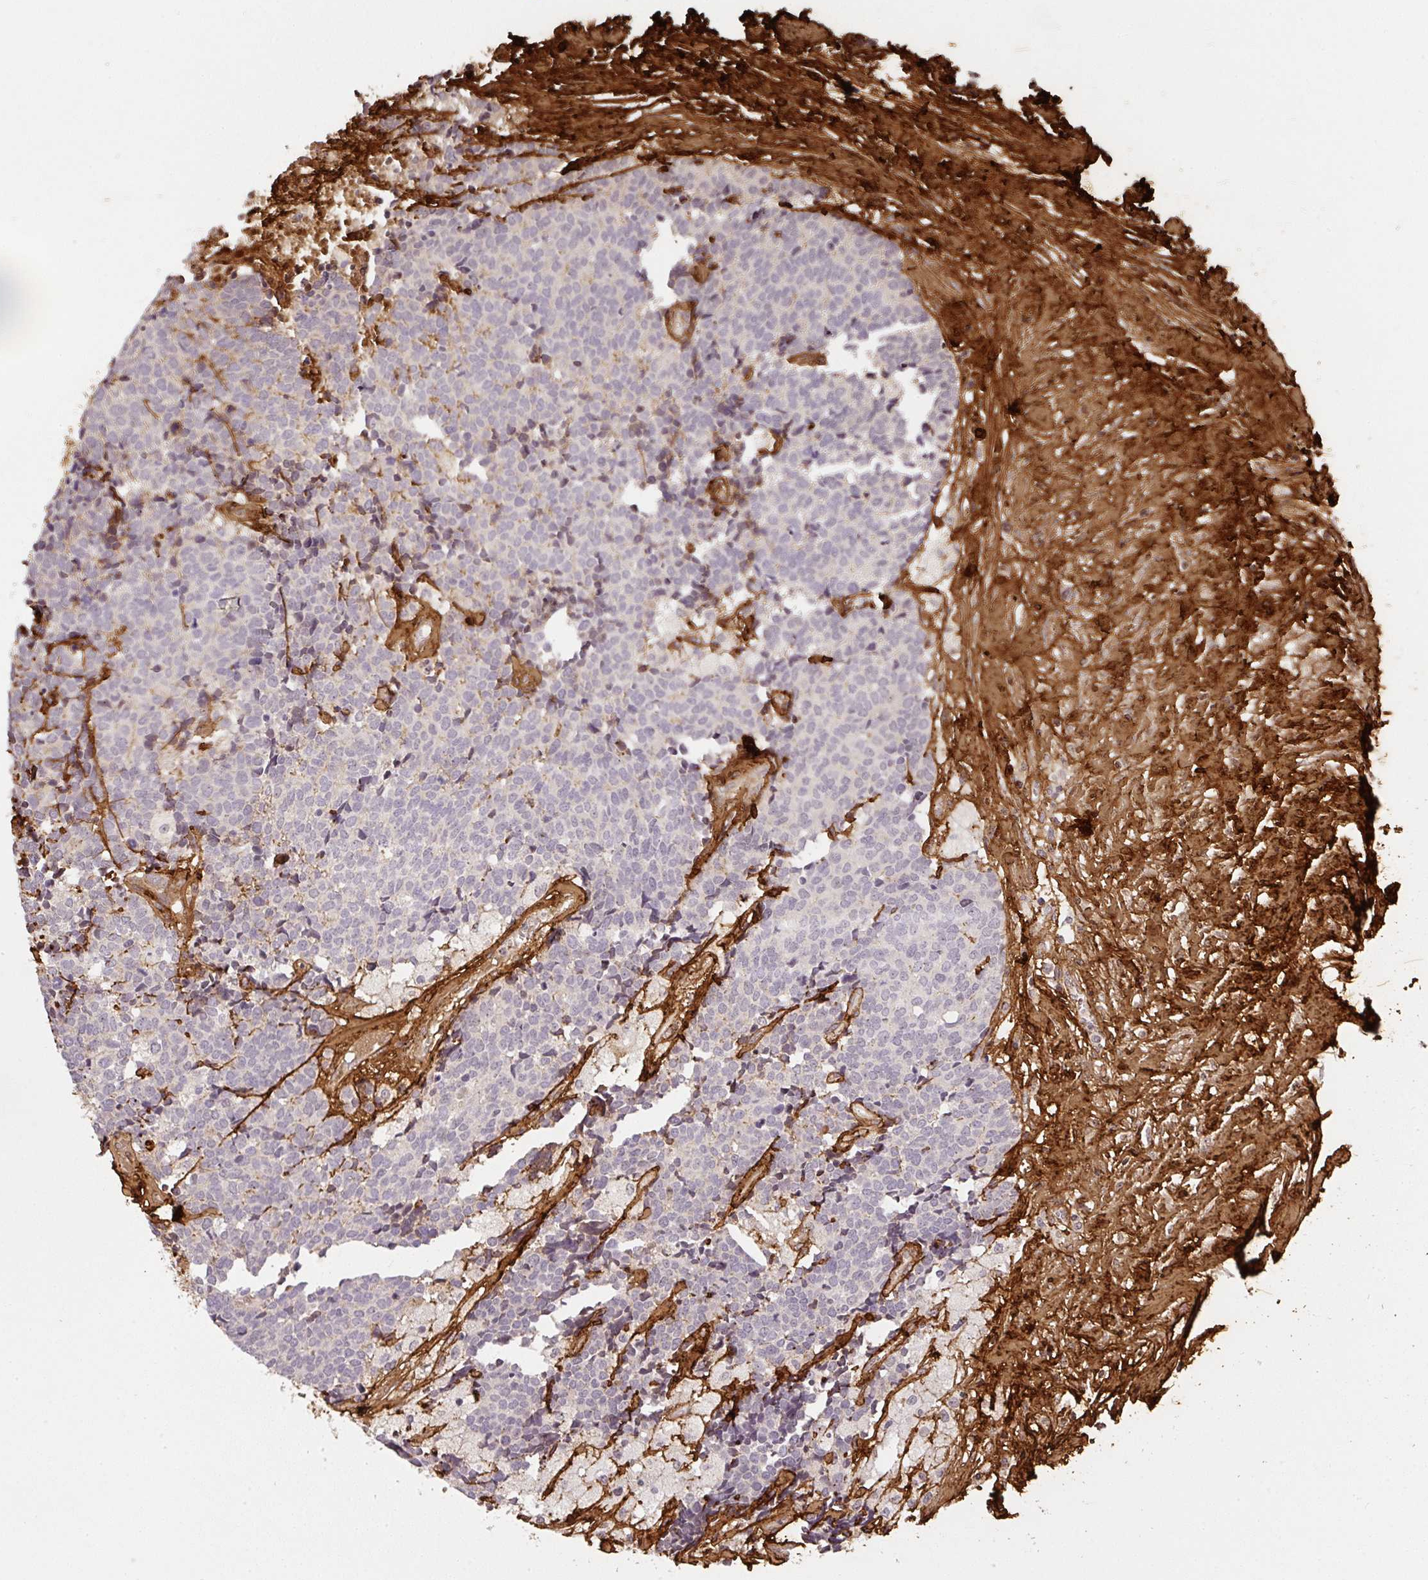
{"staining": {"intensity": "negative", "quantity": "none", "location": "none"}, "tissue": "carcinoid", "cell_type": "Tumor cells", "image_type": "cancer", "snomed": [{"axis": "morphology", "description": "Carcinoid, malignant, NOS"}, {"axis": "topography", "description": "Skin"}], "caption": "Immunohistochemical staining of human malignant carcinoid shows no significant staining in tumor cells.", "gene": "COL3A1", "patient": {"sex": "female", "age": 79}}